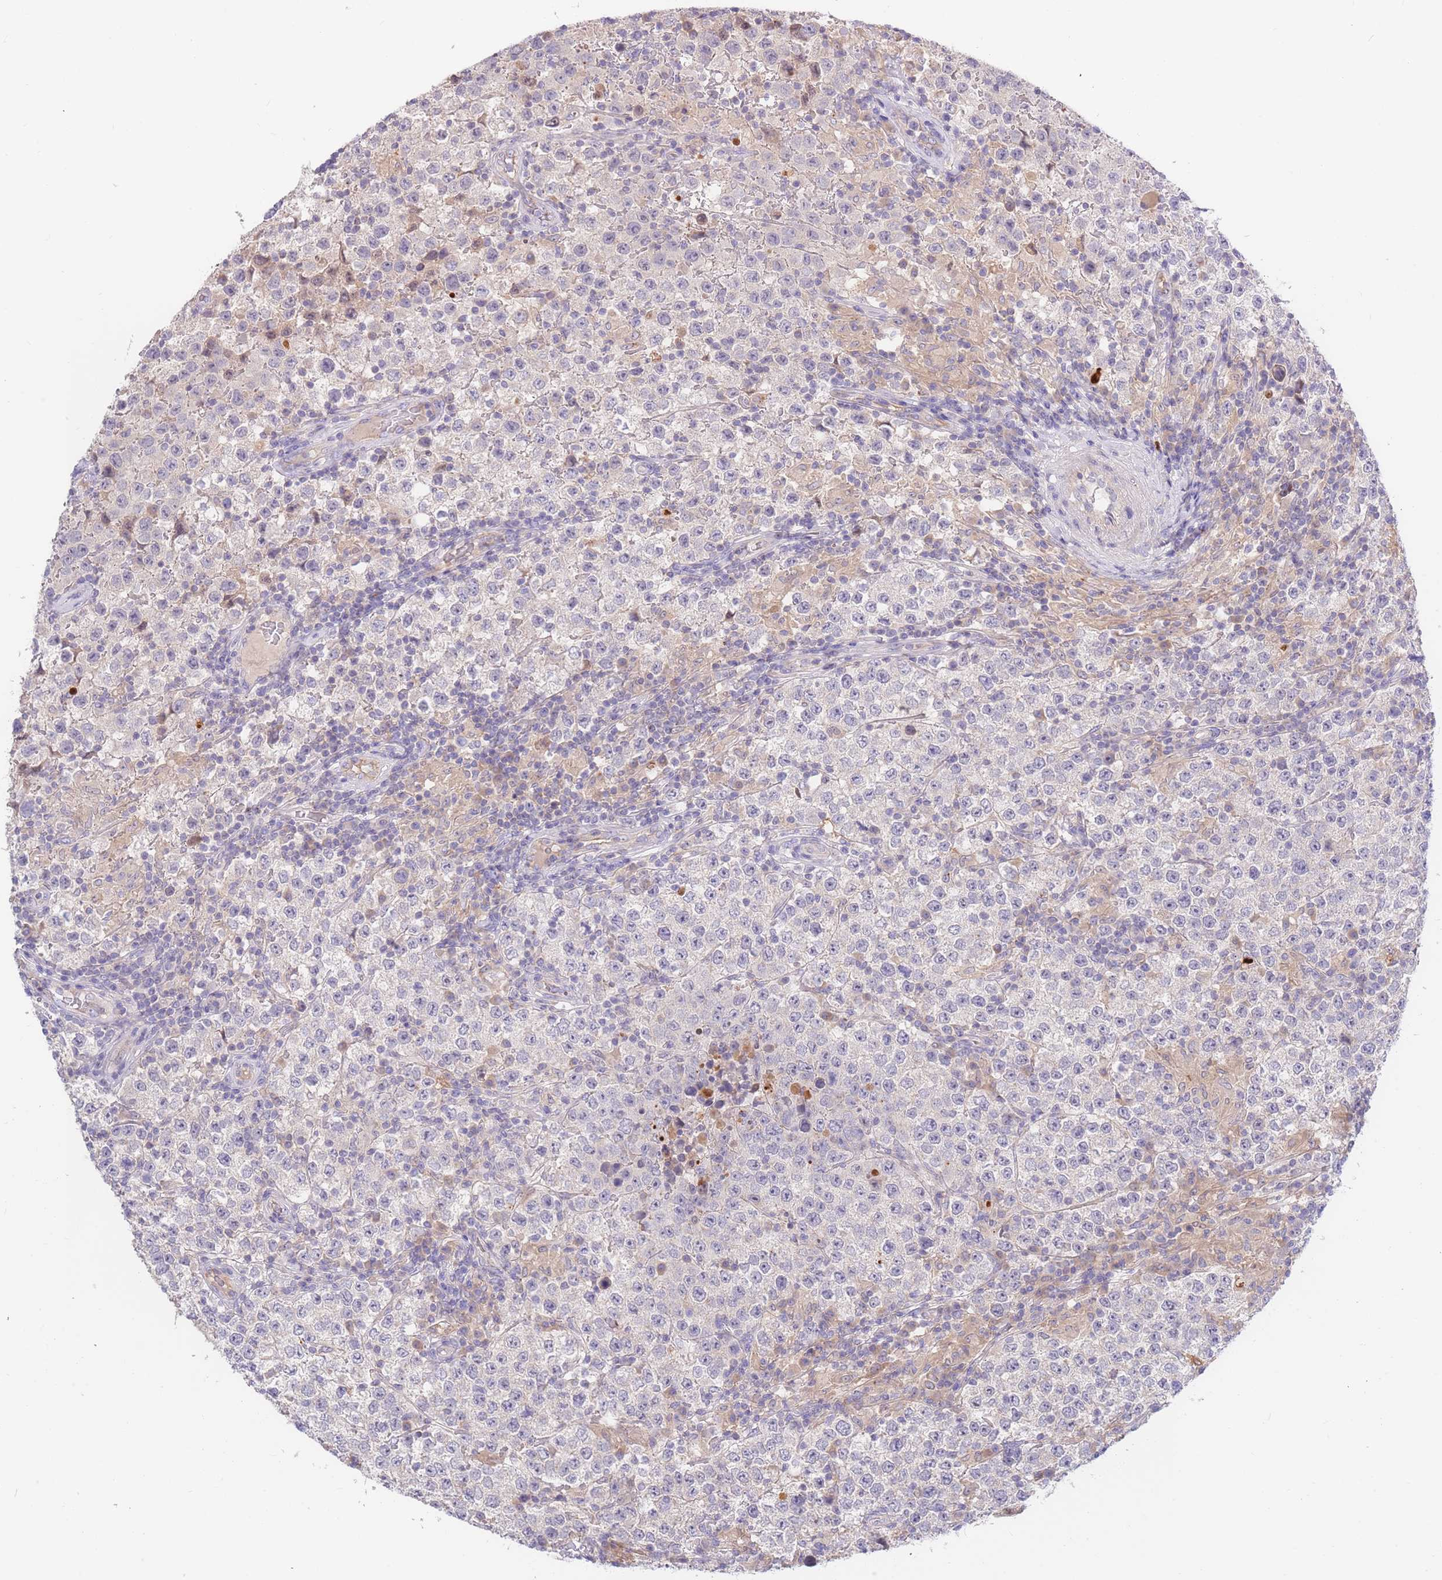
{"staining": {"intensity": "negative", "quantity": "none", "location": "none"}, "tissue": "testis cancer", "cell_type": "Tumor cells", "image_type": "cancer", "snomed": [{"axis": "morphology", "description": "Seminoma, NOS"}, {"axis": "morphology", "description": "Carcinoma, Embryonal, NOS"}, {"axis": "topography", "description": "Testis"}], "caption": "This micrograph is of testis cancer stained with immunohistochemistry to label a protein in brown with the nuclei are counter-stained blue. There is no positivity in tumor cells. The staining is performed using DAB brown chromogen with nuclei counter-stained in using hematoxylin.", "gene": "BORCS5", "patient": {"sex": "male", "age": 41}}